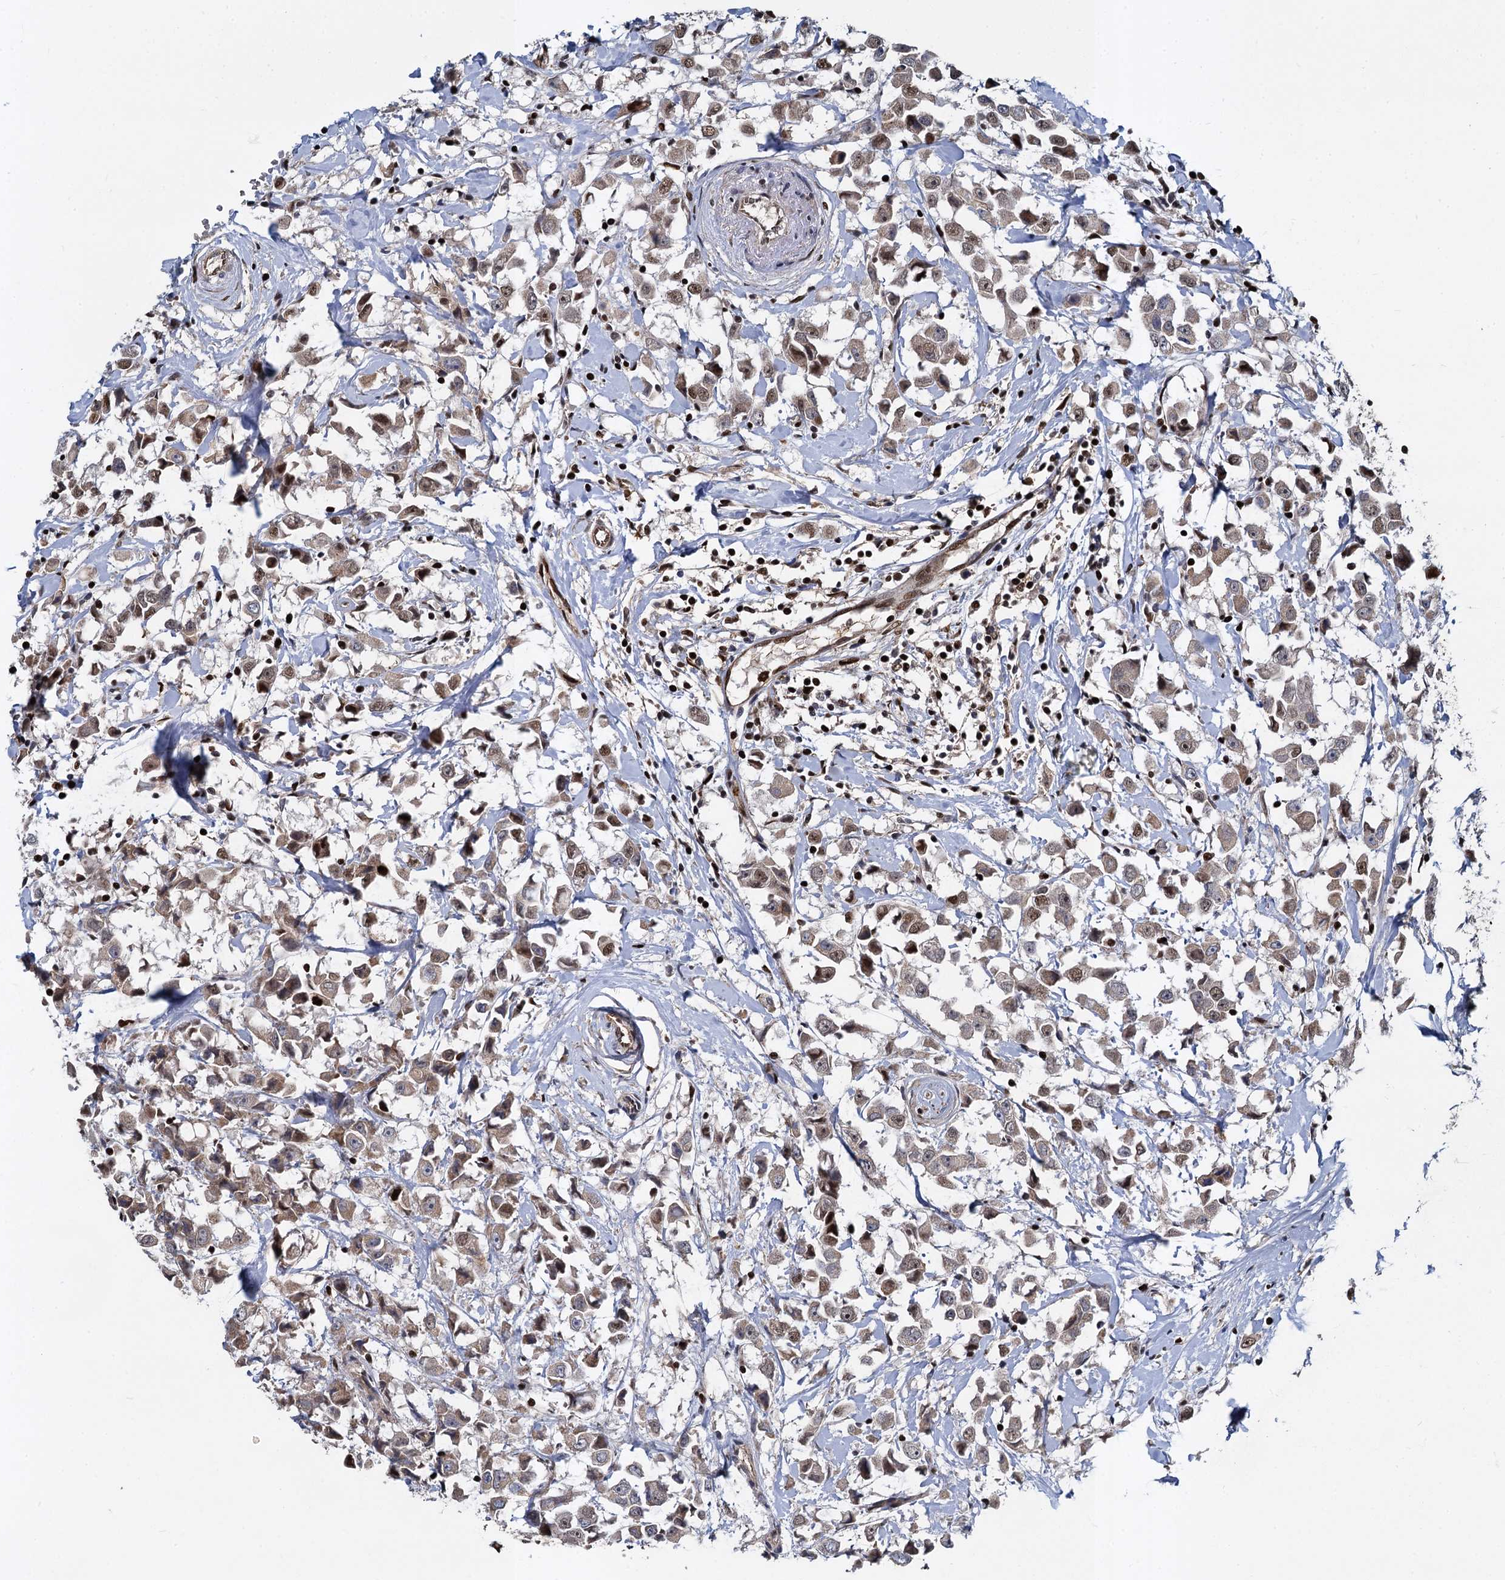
{"staining": {"intensity": "weak", "quantity": ">75%", "location": "nuclear"}, "tissue": "breast cancer", "cell_type": "Tumor cells", "image_type": "cancer", "snomed": [{"axis": "morphology", "description": "Duct carcinoma"}, {"axis": "topography", "description": "Breast"}], "caption": "Tumor cells demonstrate weak nuclear staining in approximately >75% of cells in breast cancer.", "gene": "ANKRD49", "patient": {"sex": "female", "age": 61}}